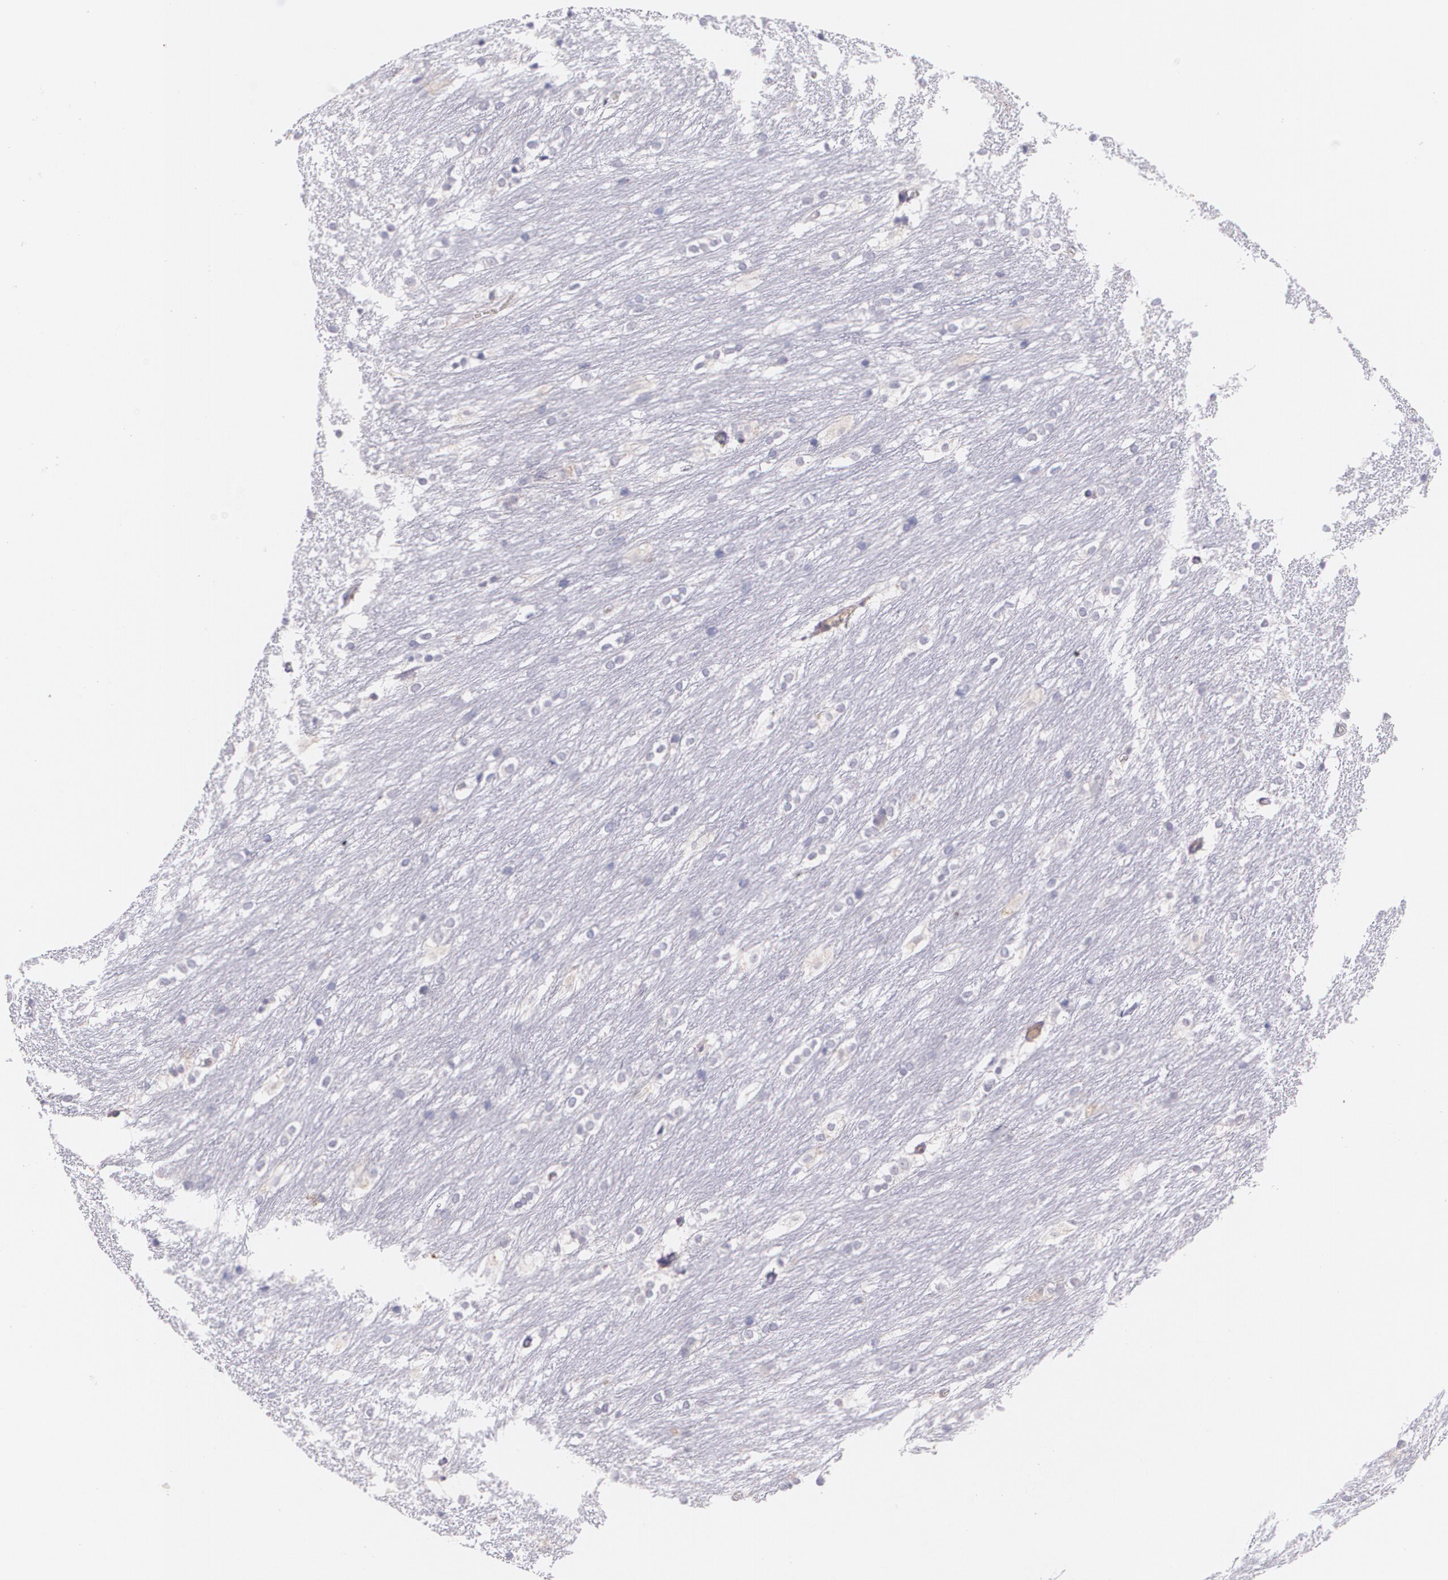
{"staining": {"intensity": "negative", "quantity": "none", "location": "none"}, "tissue": "caudate", "cell_type": "Glial cells", "image_type": "normal", "snomed": [{"axis": "morphology", "description": "Normal tissue, NOS"}, {"axis": "topography", "description": "Lateral ventricle wall"}], "caption": "Image shows no significant protein expression in glial cells of benign caudate. (Stains: DAB immunohistochemistry (IHC) with hematoxylin counter stain, Microscopy: brightfield microscopy at high magnification).", "gene": "TM4SF1", "patient": {"sex": "female", "age": 19}}